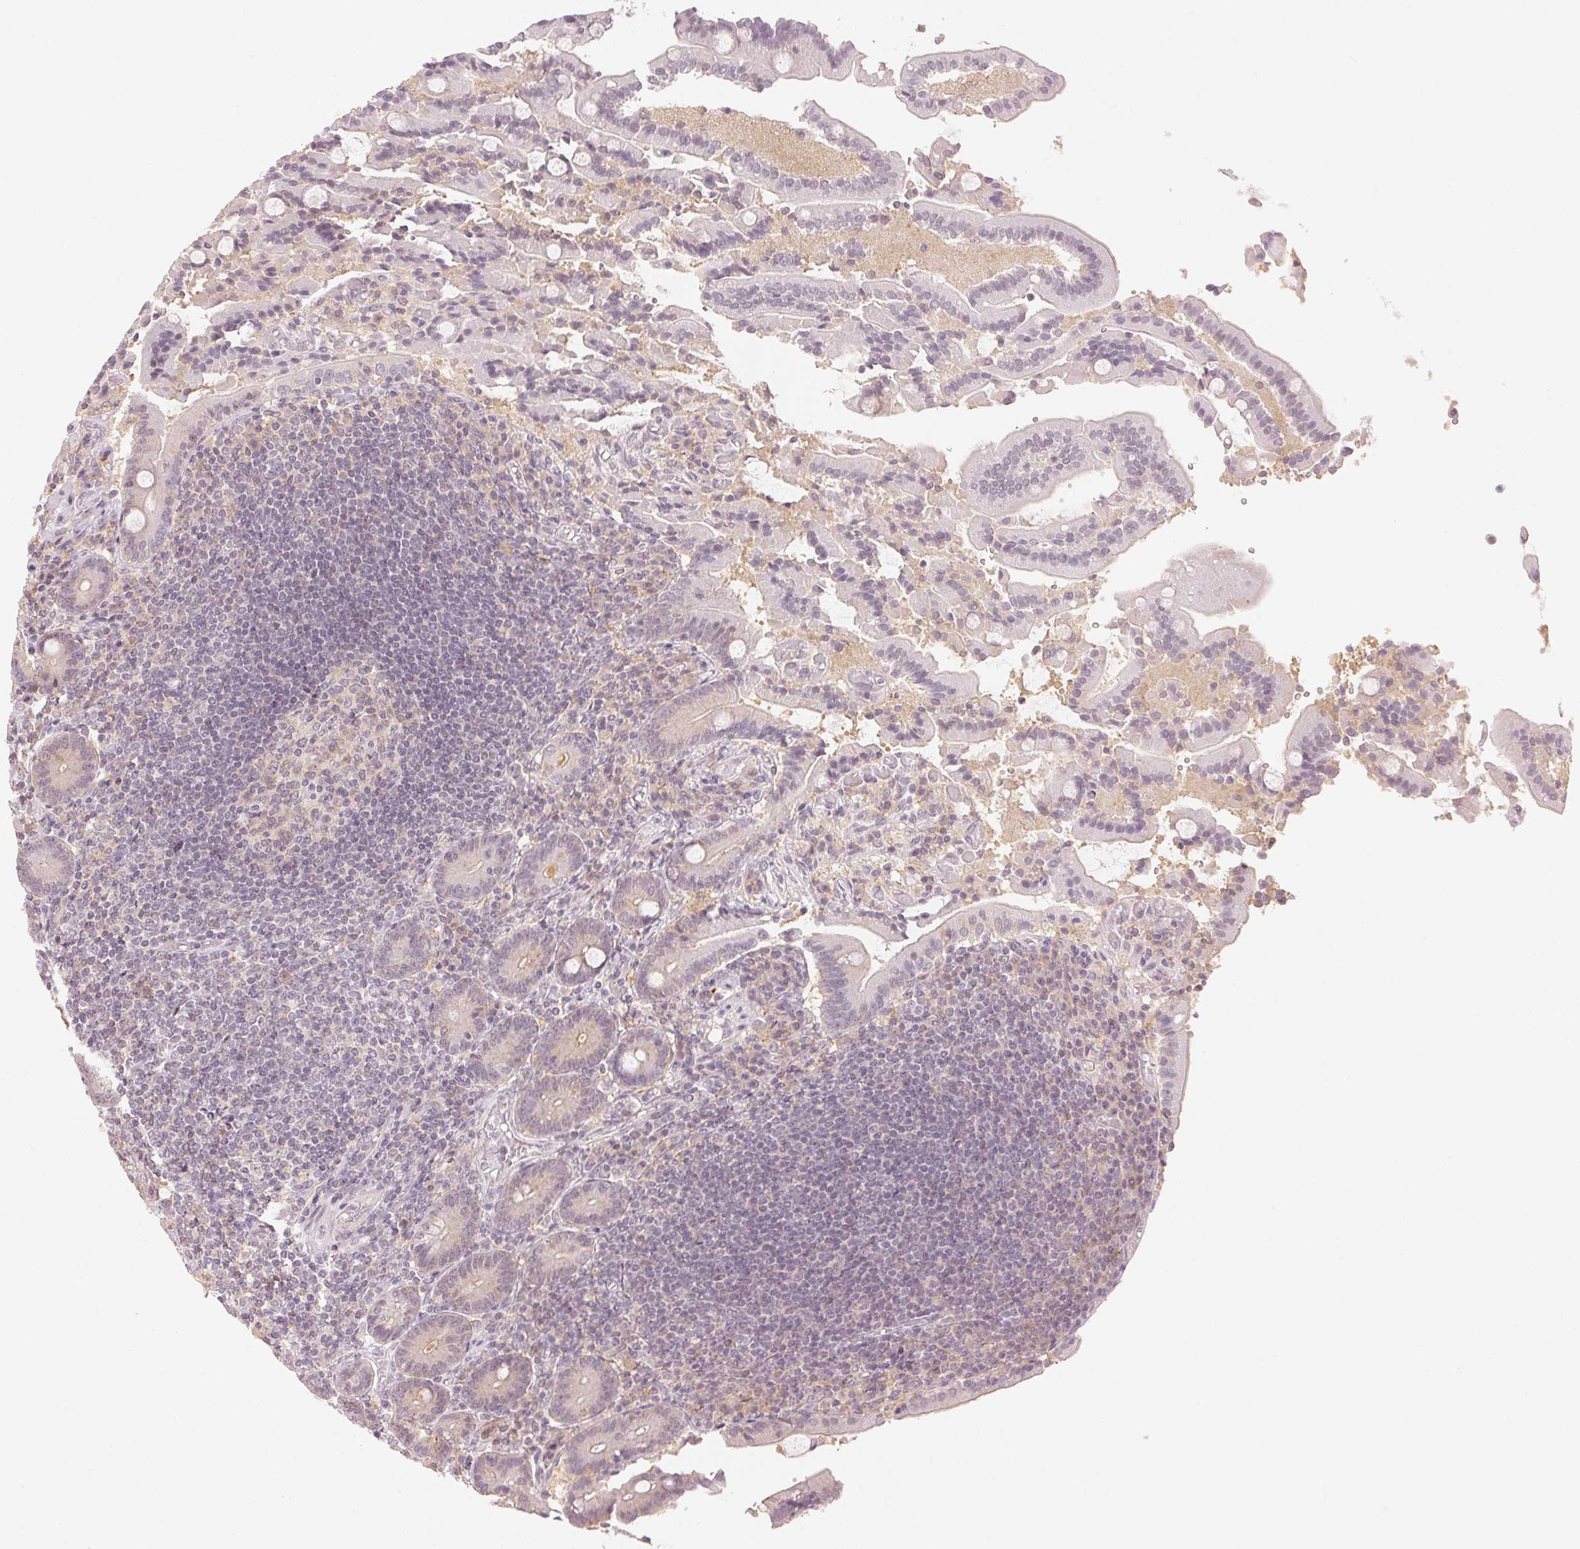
{"staining": {"intensity": "weak", "quantity": "<25%", "location": "cytoplasmic/membranous"}, "tissue": "duodenum", "cell_type": "Glandular cells", "image_type": "normal", "snomed": [{"axis": "morphology", "description": "Normal tissue, NOS"}, {"axis": "topography", "description": "Duodenum"}], "caption": "DAB immunohistochemical staining of benign duodenum exhibits no significant expression in glandular cells.", "gene": "KPRP", "patient": {"sex": "female", "age": 62}}